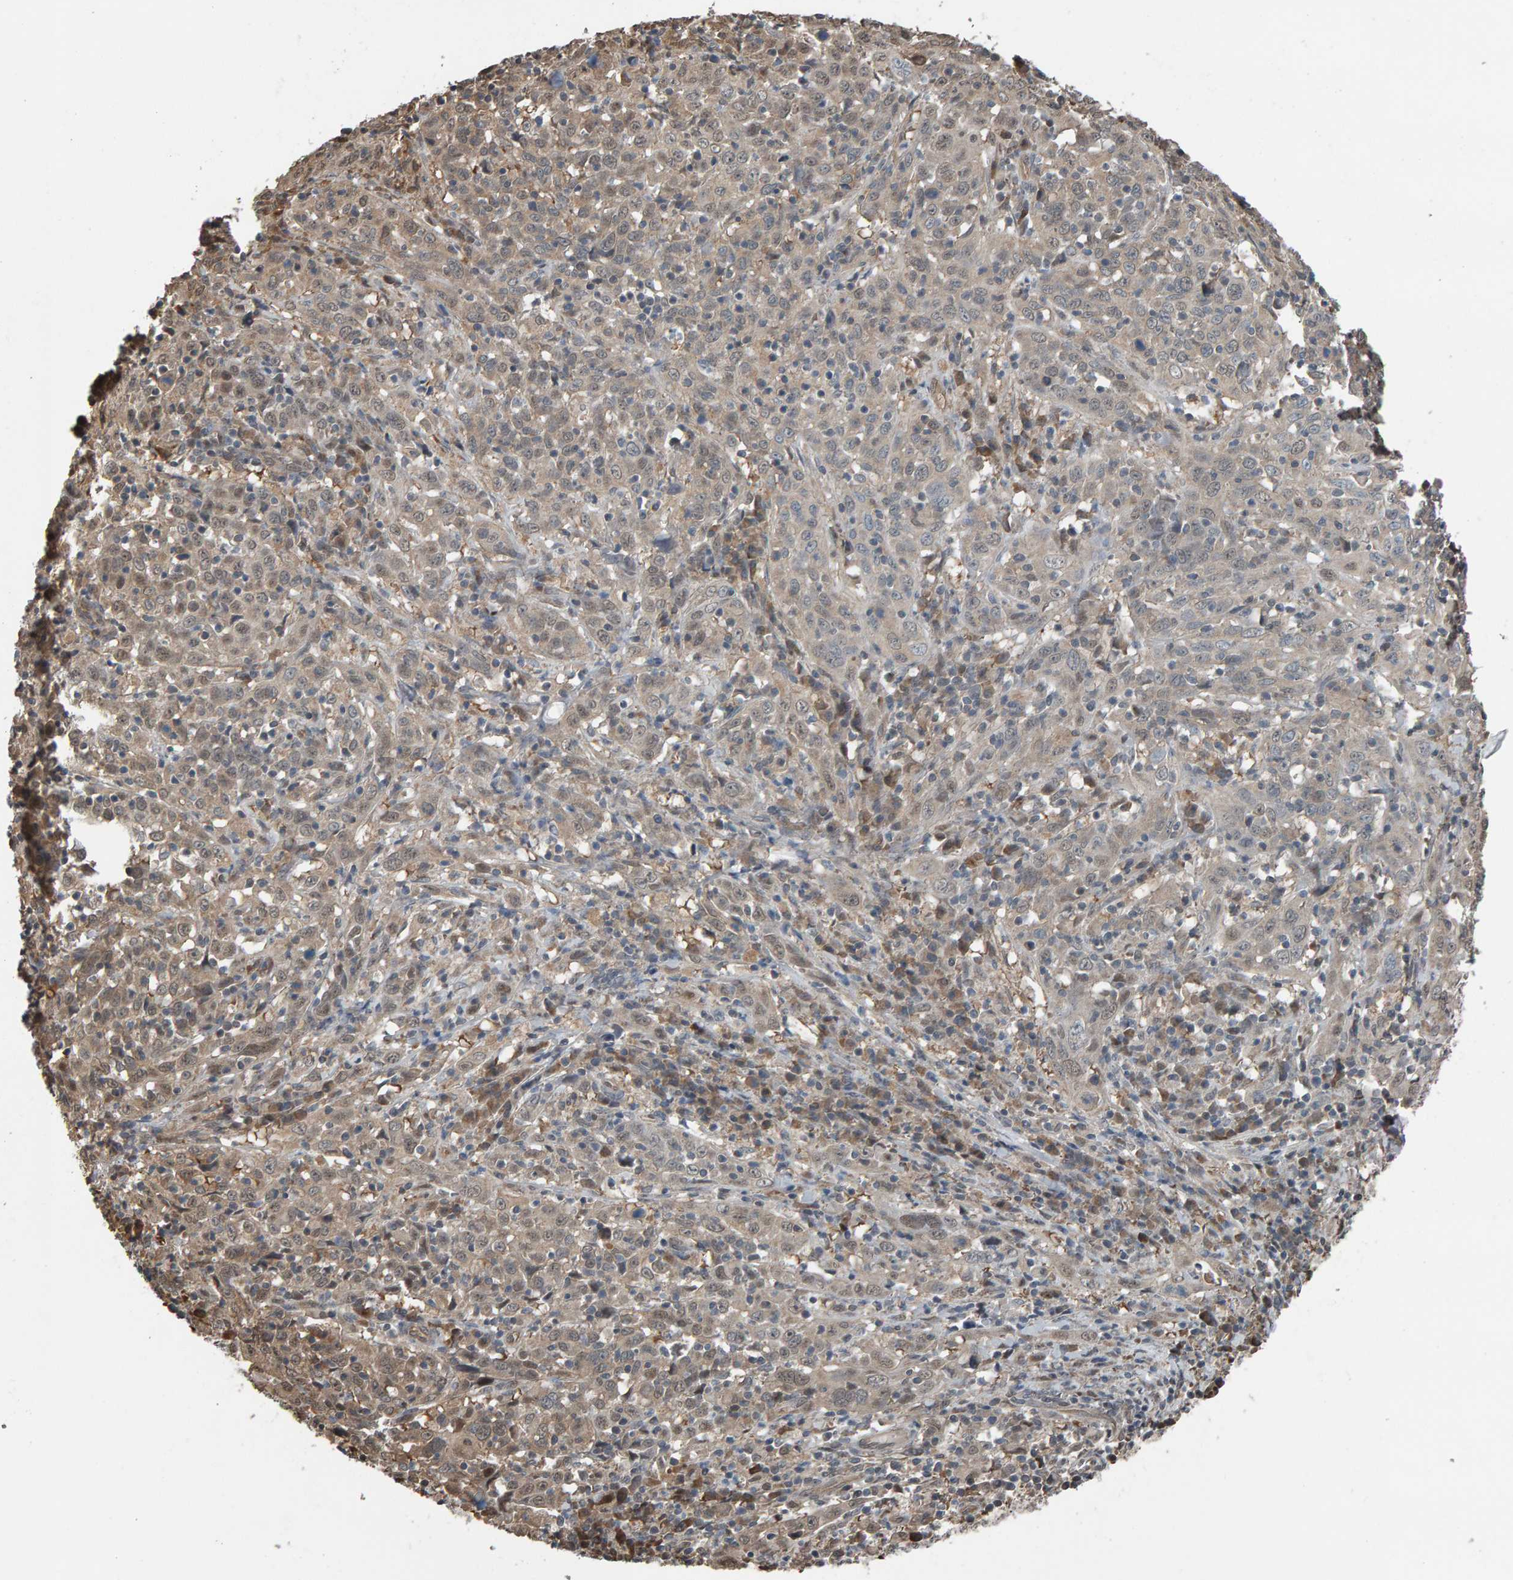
{"staining": {"intensity": "weak", "quantity": "25%-75%", "location": "cytoplasmic/membranous"}, "tissue": "cervical cancer", "cell_type": "Tumor cells", "image_type": "cancer", "snomed": [{"axis": "morphology", "description": "Squamous cell carcinoma, NOS"}, {"axis": "topography", "description": "Cervix"}], "caption": "Human cervical cancer stained for a protein (brown) displays weak cytoplasmic/membranous positive staining in approximately 25%-75% of tumor cells.", "gene": "COASY", "patient": {"sex": "female", "age": 46}}